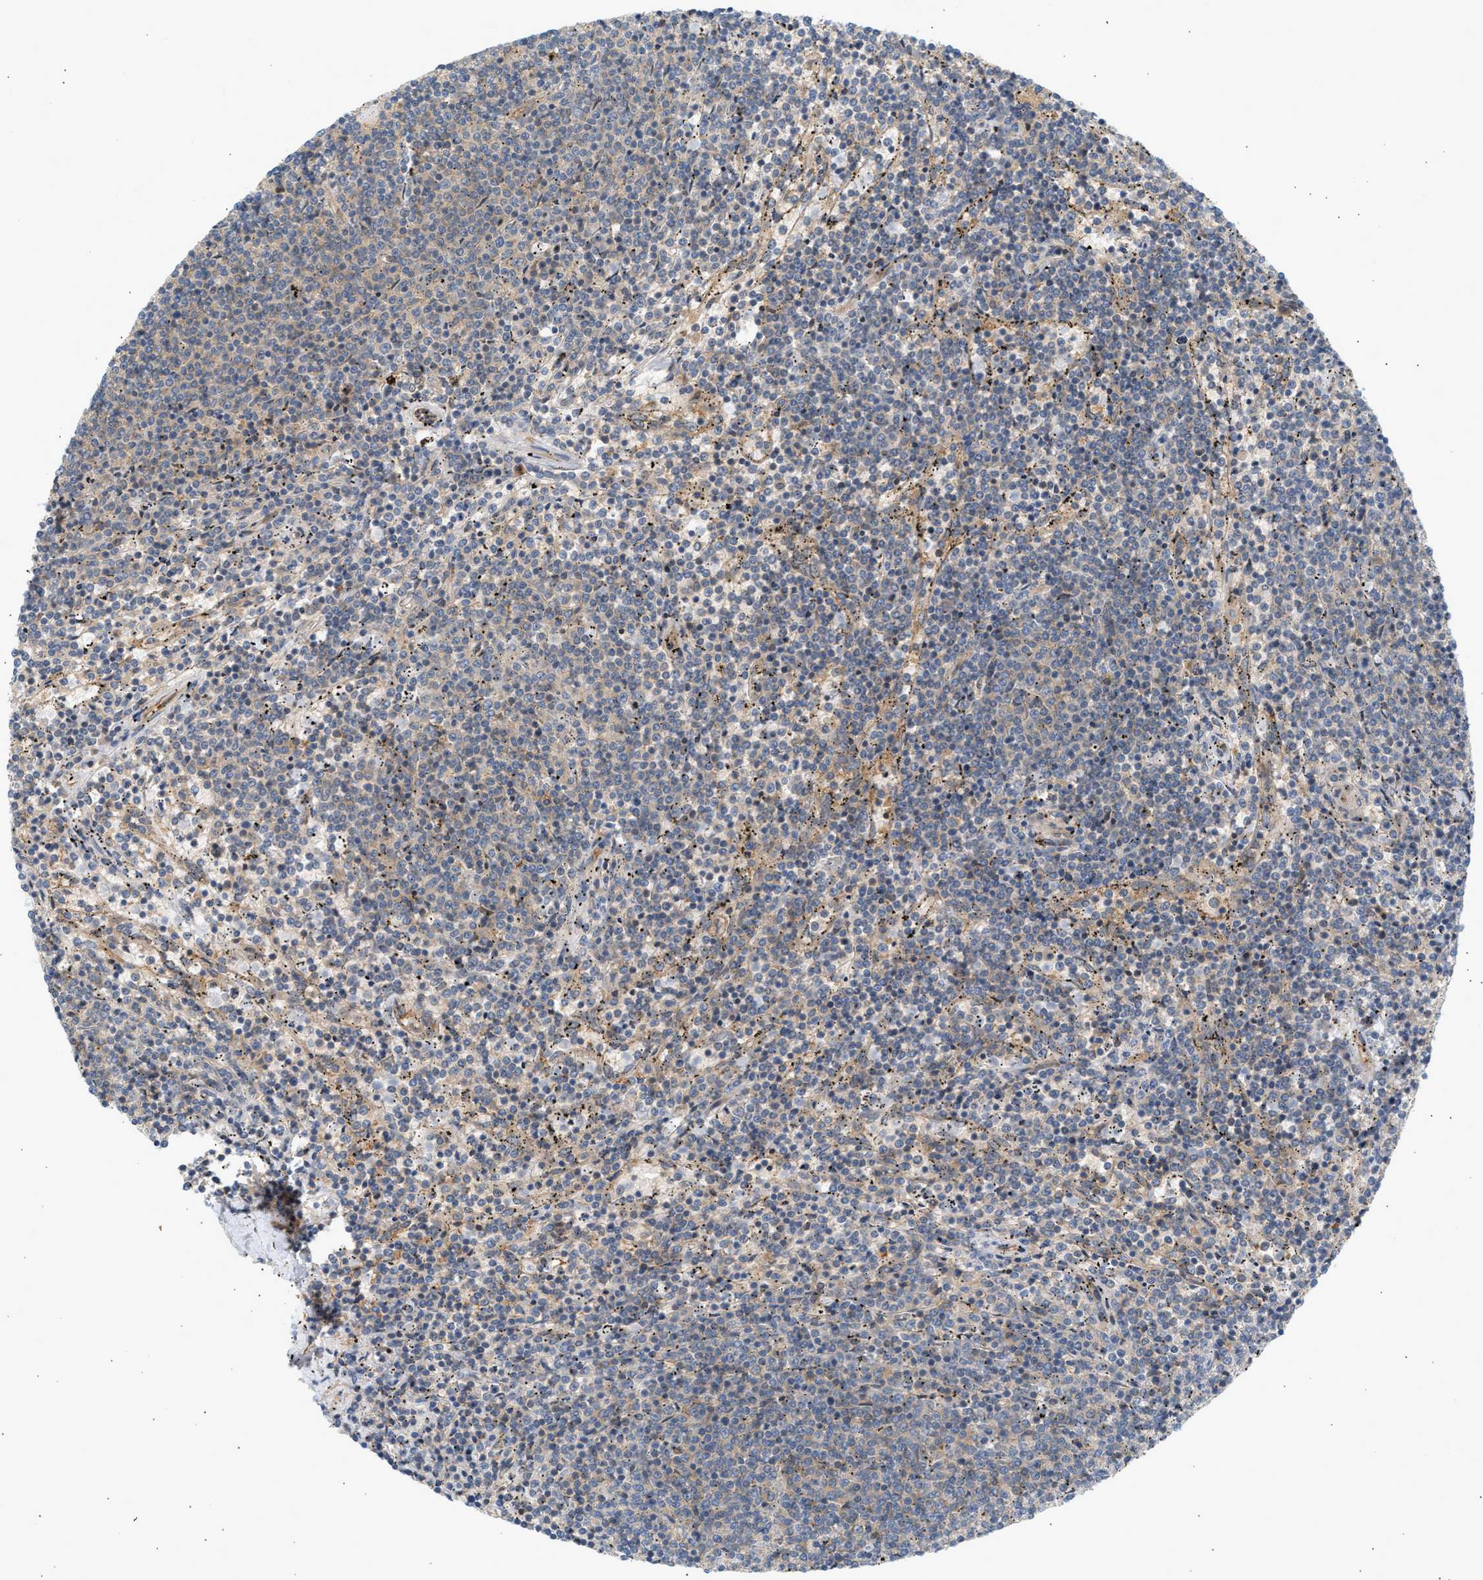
{"staining": {"intensity": "weak", "quantity": ">75%", "location": "cytoplasmic/membranous"}, "tissue": "lymphoma", "cell_type": "Tumor cells", "image_type": "cancer", "snomed": [{"axis": "morphology", "description": "Malignant lymphoma, non-Hodgkin's type, Low grade"}, {"axis": "topography", "description": "Spleen"}], "caption": "Immunohistochemical staining of human lymphoma demonstrates low levels of weak cytoplasmic/membranous staining in approximately >75% of tumor cells.", "gene": "PAFAH1B1", "patient": {"sex": "female", "age": 50}}